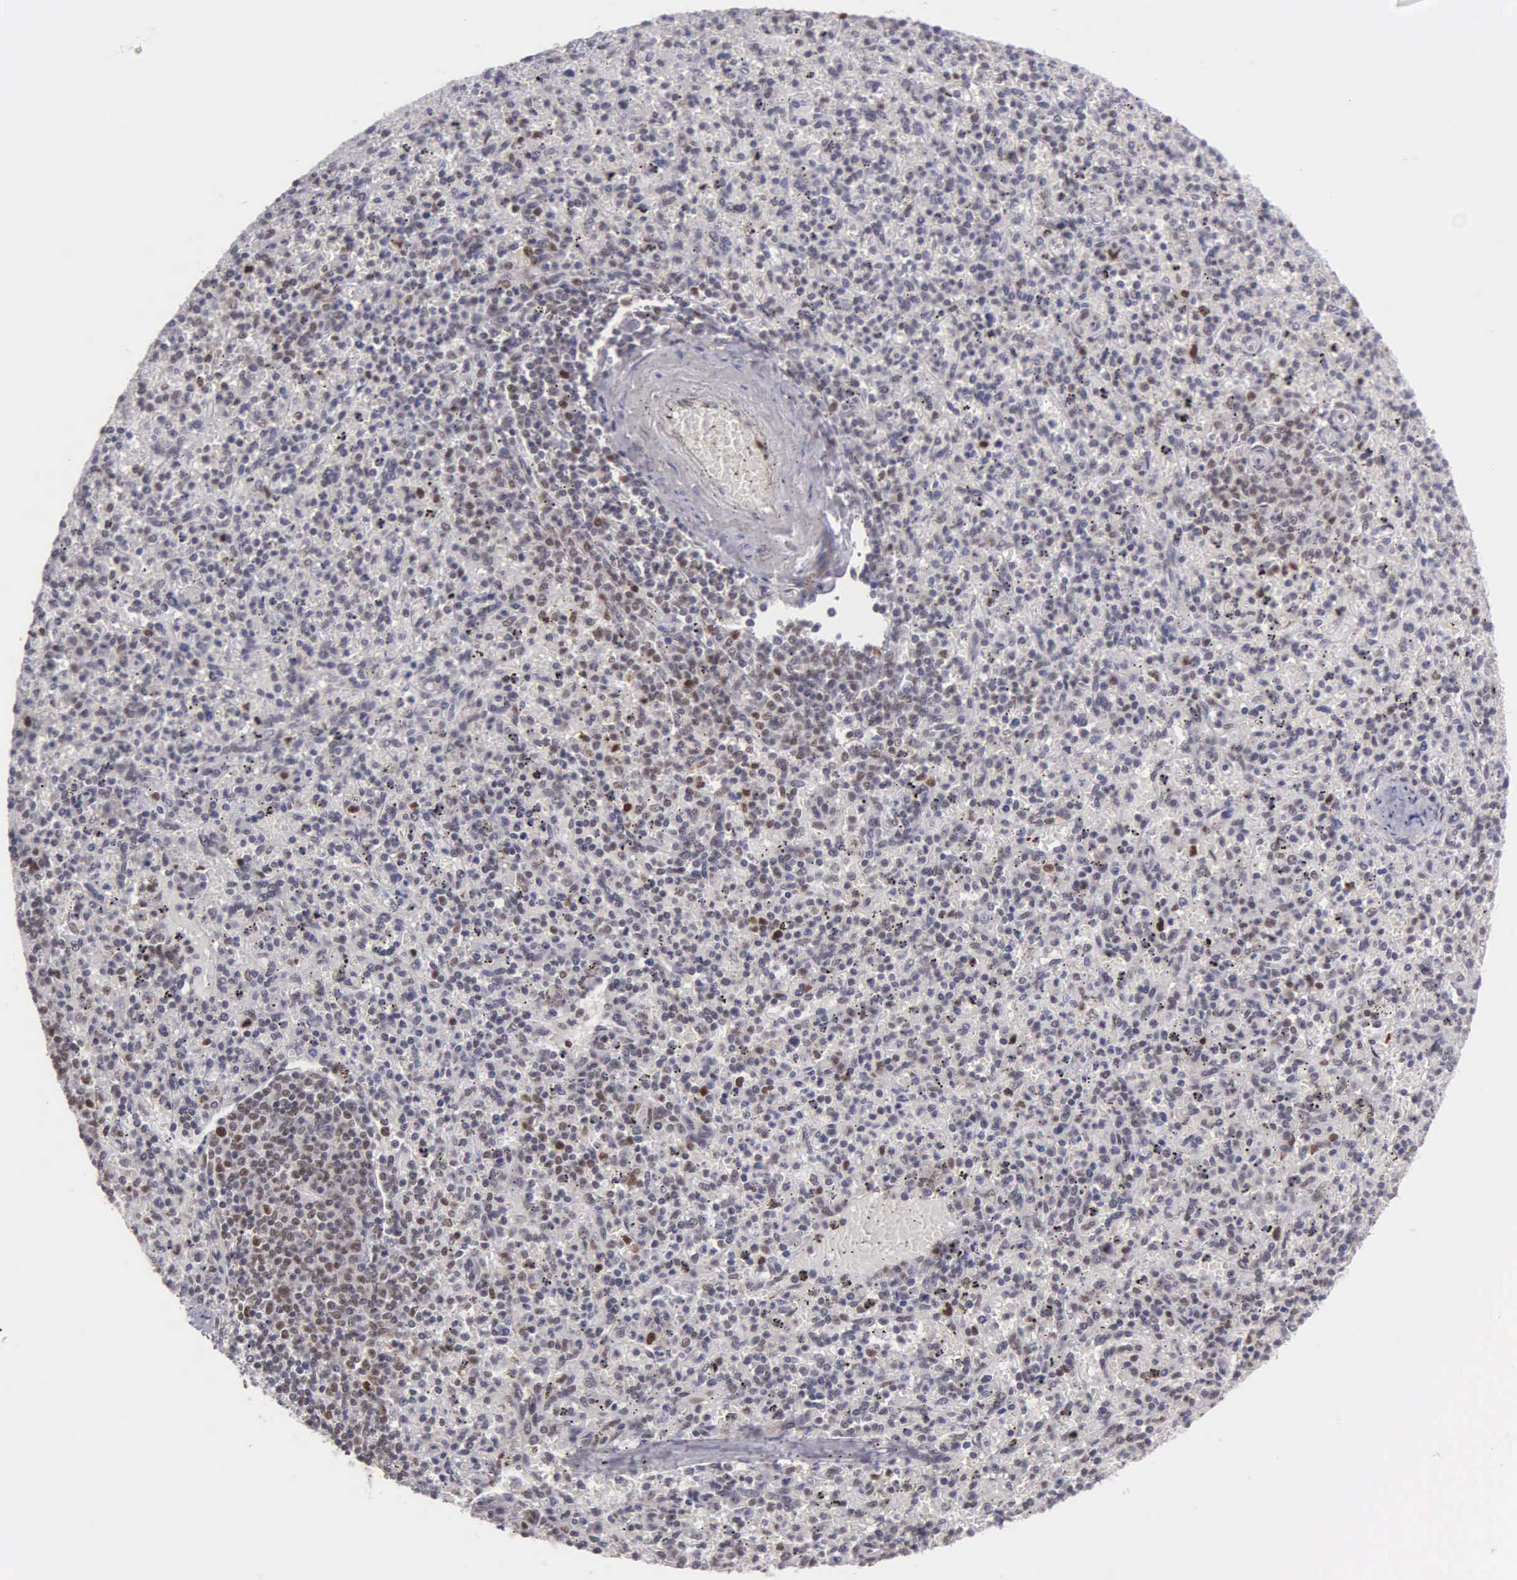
{"staining": {"intensity": "moderate", "quantity": "25%-75%", "location": "nuclear"}, "tissue": "spleen", "cell_type": "Cells in red pulp", "image_type": "normal", "snomed": [{"axis": "morphology", "description": "Normal tissue, NOS"}, {"axis": "topography", "description": "Spleen"}], "caption": "IHC of benign spleen reveals medium levels of moderate nuclear expression in about 25%-75% of cells in red pulp. Immunohistochemistry stains the protein in brown and the nuclei are stained blue.", "gene": "UBR7", "patient": {"sex": "male", "age": 72}}